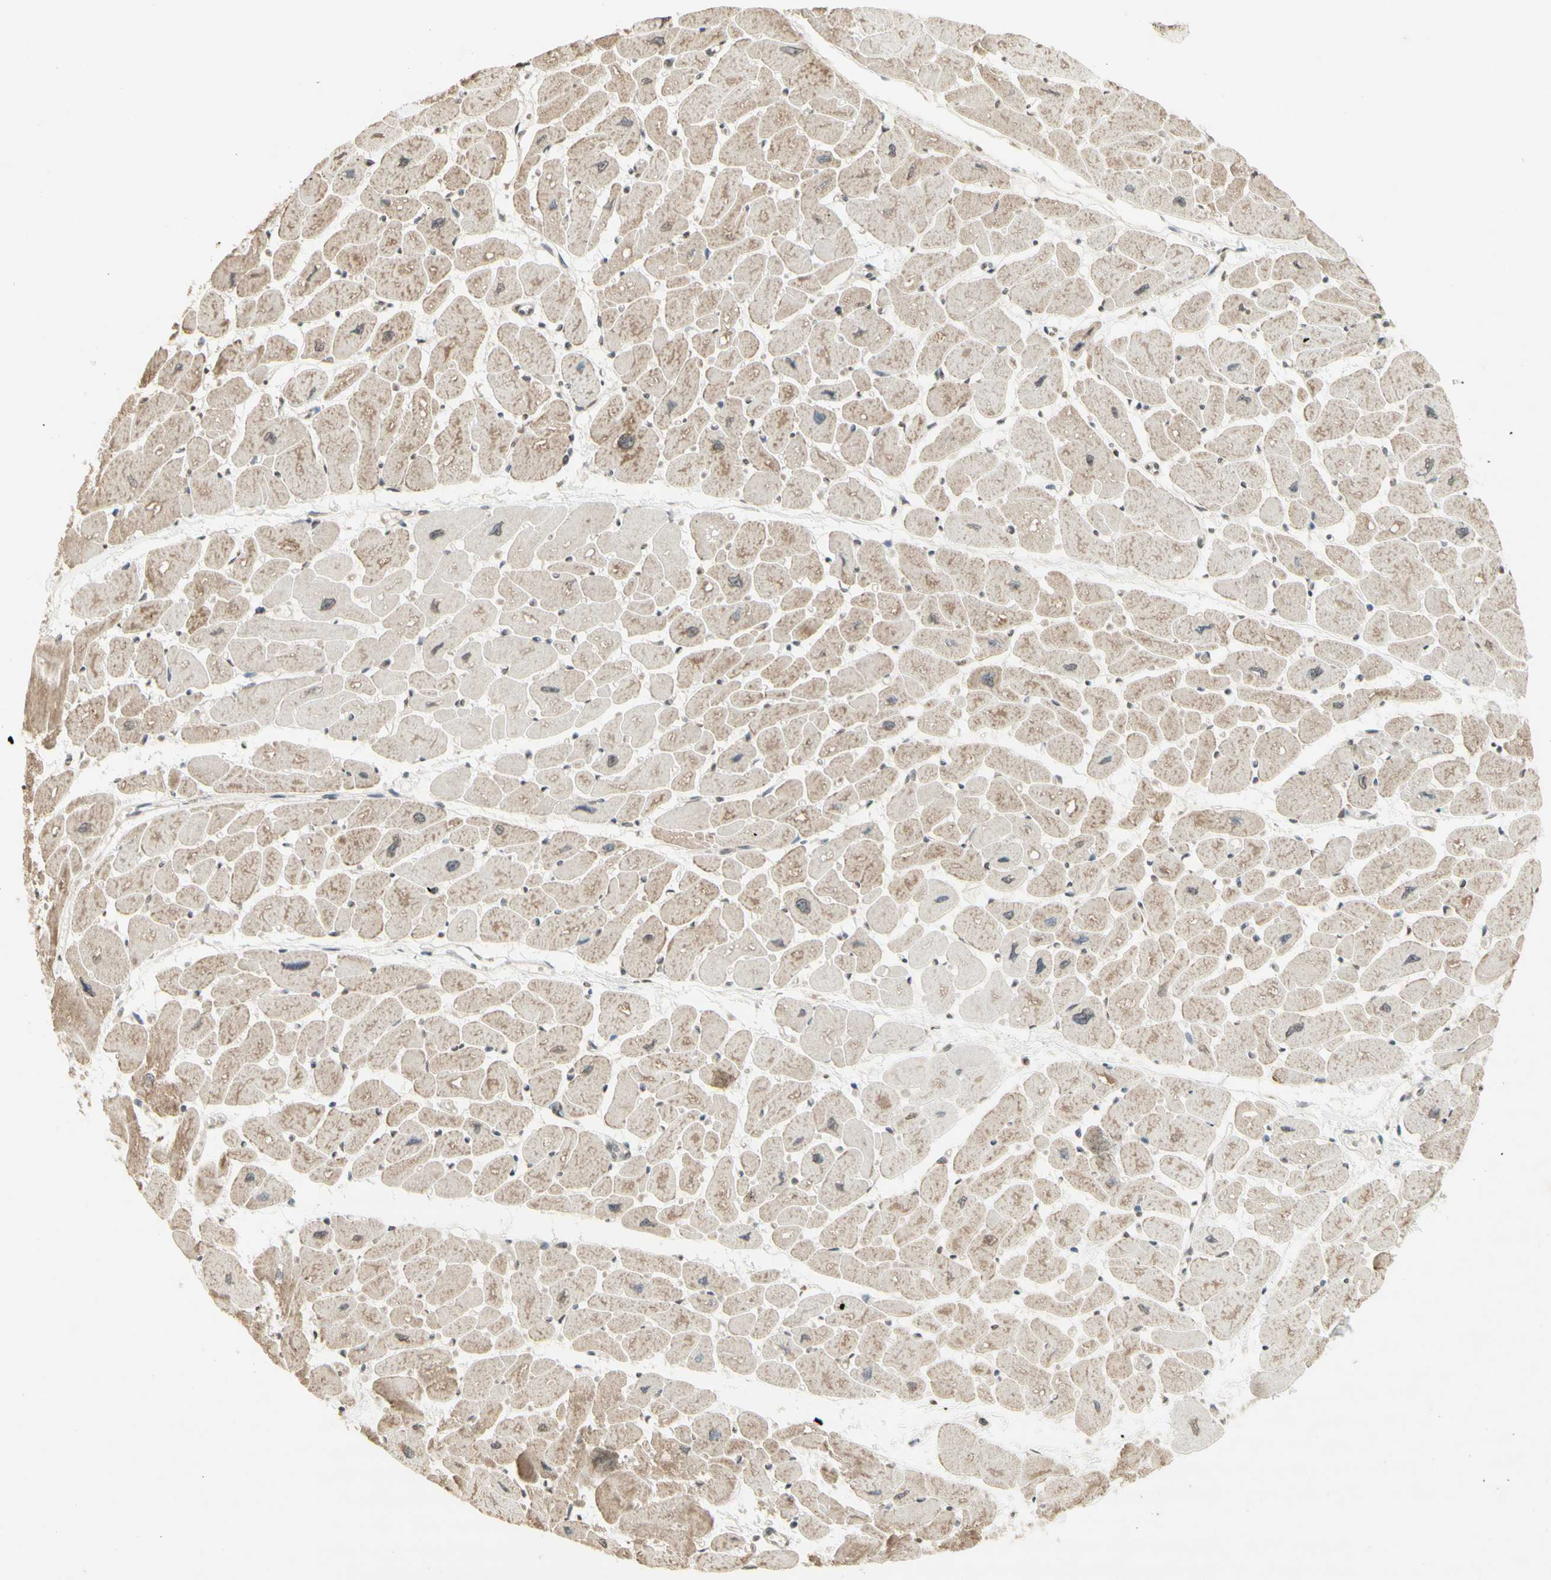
{"staining": {"intensity": "weak", "quantity": "25%-75%", "location": "cytoplasmic/membranous"}, "tissue": "heart muscle", "cell_type": "Cardiomyocytes", "image_type": "normal", "snomed": [{"axis": "morphology", "description": "Normal tissue, NOS"}, {"axis": "topography", "description": "Heart"}], "caption": "Human heart muscle stained for a protein (brown) demonstrates weak cytoplasmic/membranous positive staining in approximately 25%-75% of cardiomyocytes.", "gene": "CCNI", "patient": {"sex": "female", "age": 54}}